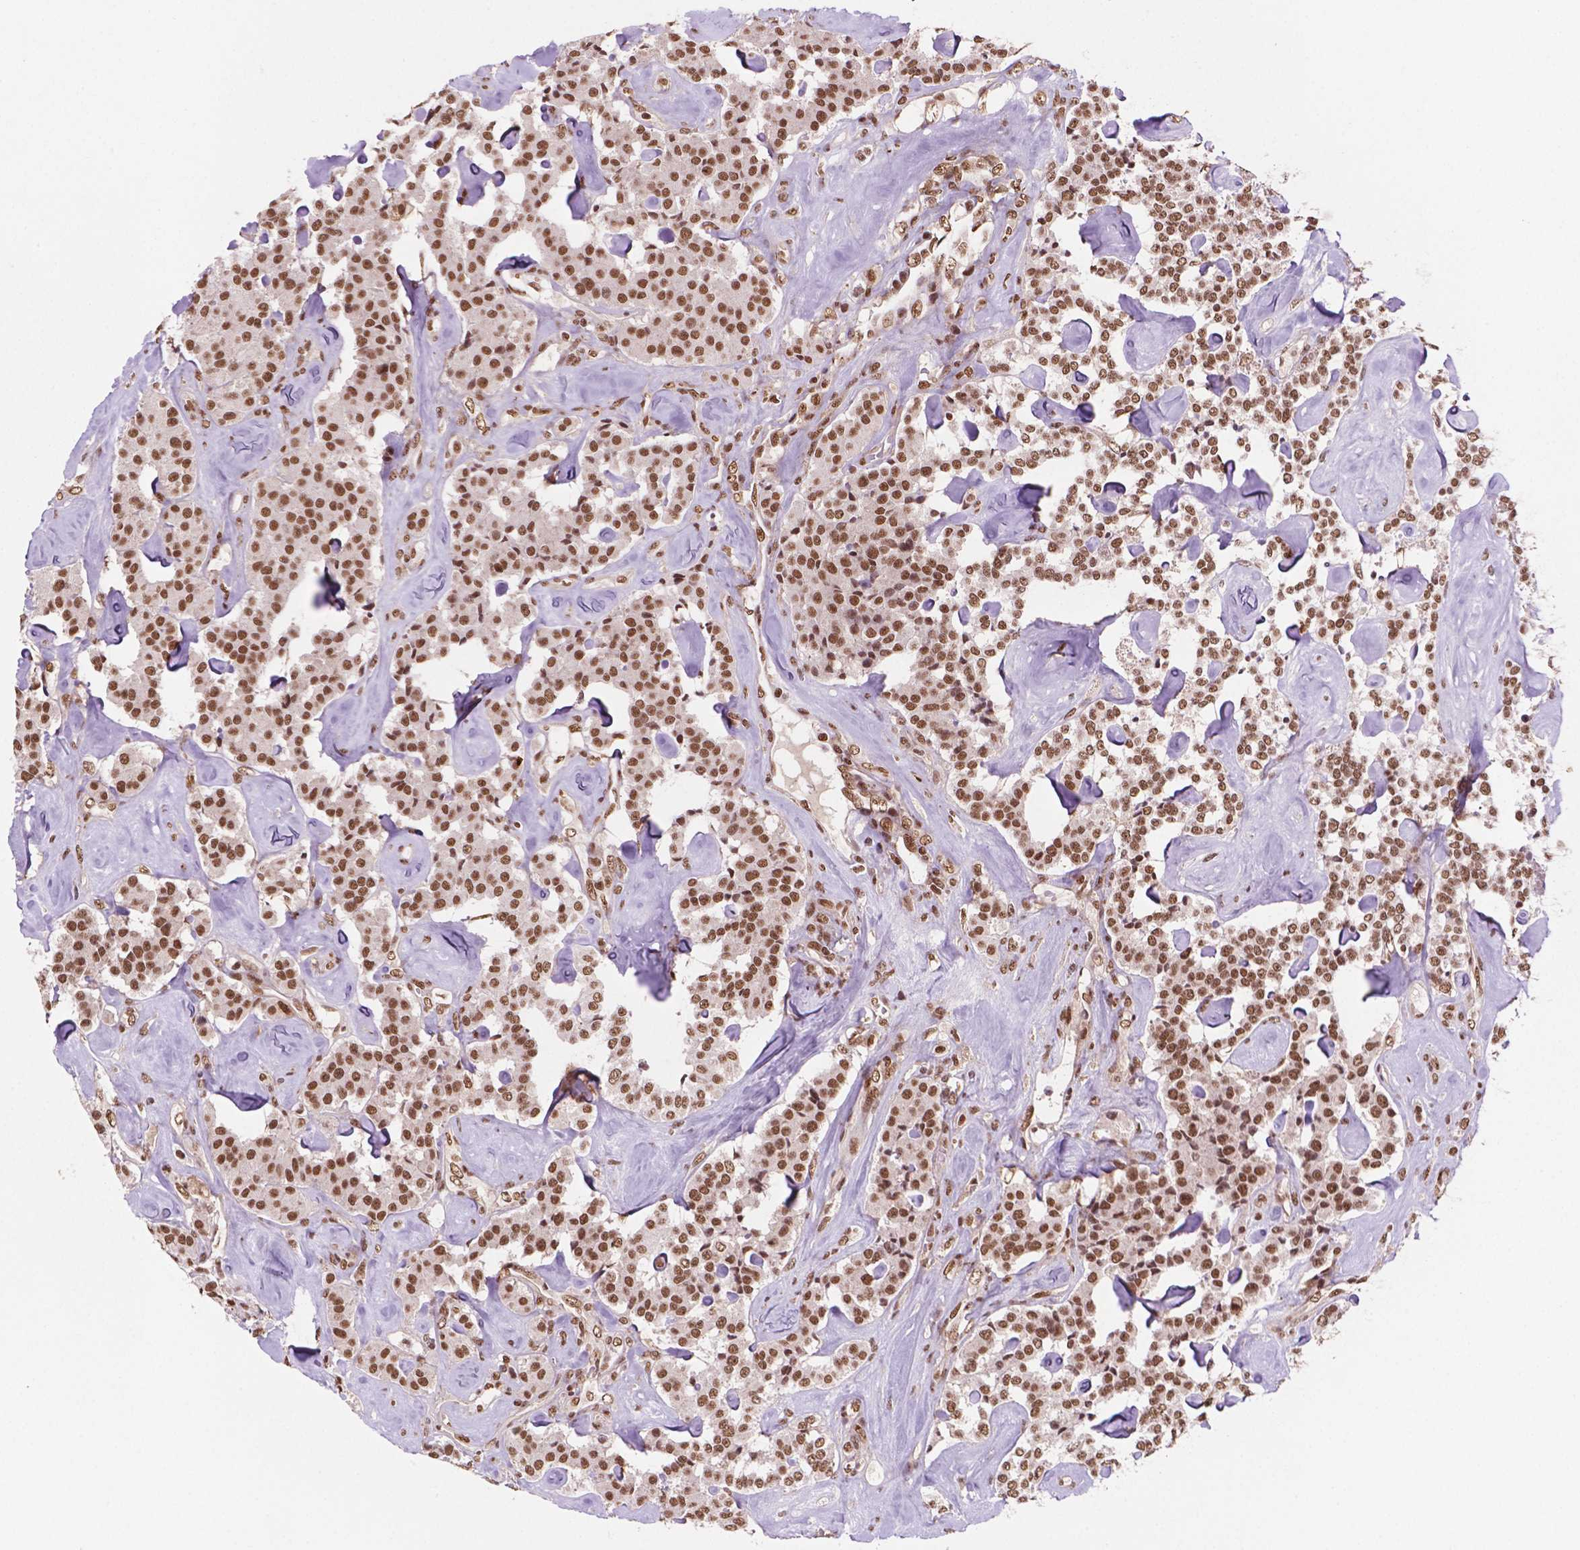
{"staining": {"intensity": "moderate", "quantity": ">75%", "location": "nuclear"}, "tissue": "carcinoid", "cell_type": "Tumor cells", "image_type": "cancer", "snomed": [{"axis": "morphology", "description": "Carcinoid, malignant, NOS"}, {"axis": "topography", "description": "Pancreas"}], "caption": "Carcinoid (malignant) tissue shows moderate nuclear positivity in about >75% of tumor cells, visualized by immunohistochemistry. (Brightfield microscopy of DAB IHC at high magnification).", "gene": "SIRT6", "patient": {"sex": "male", "age": 41}}